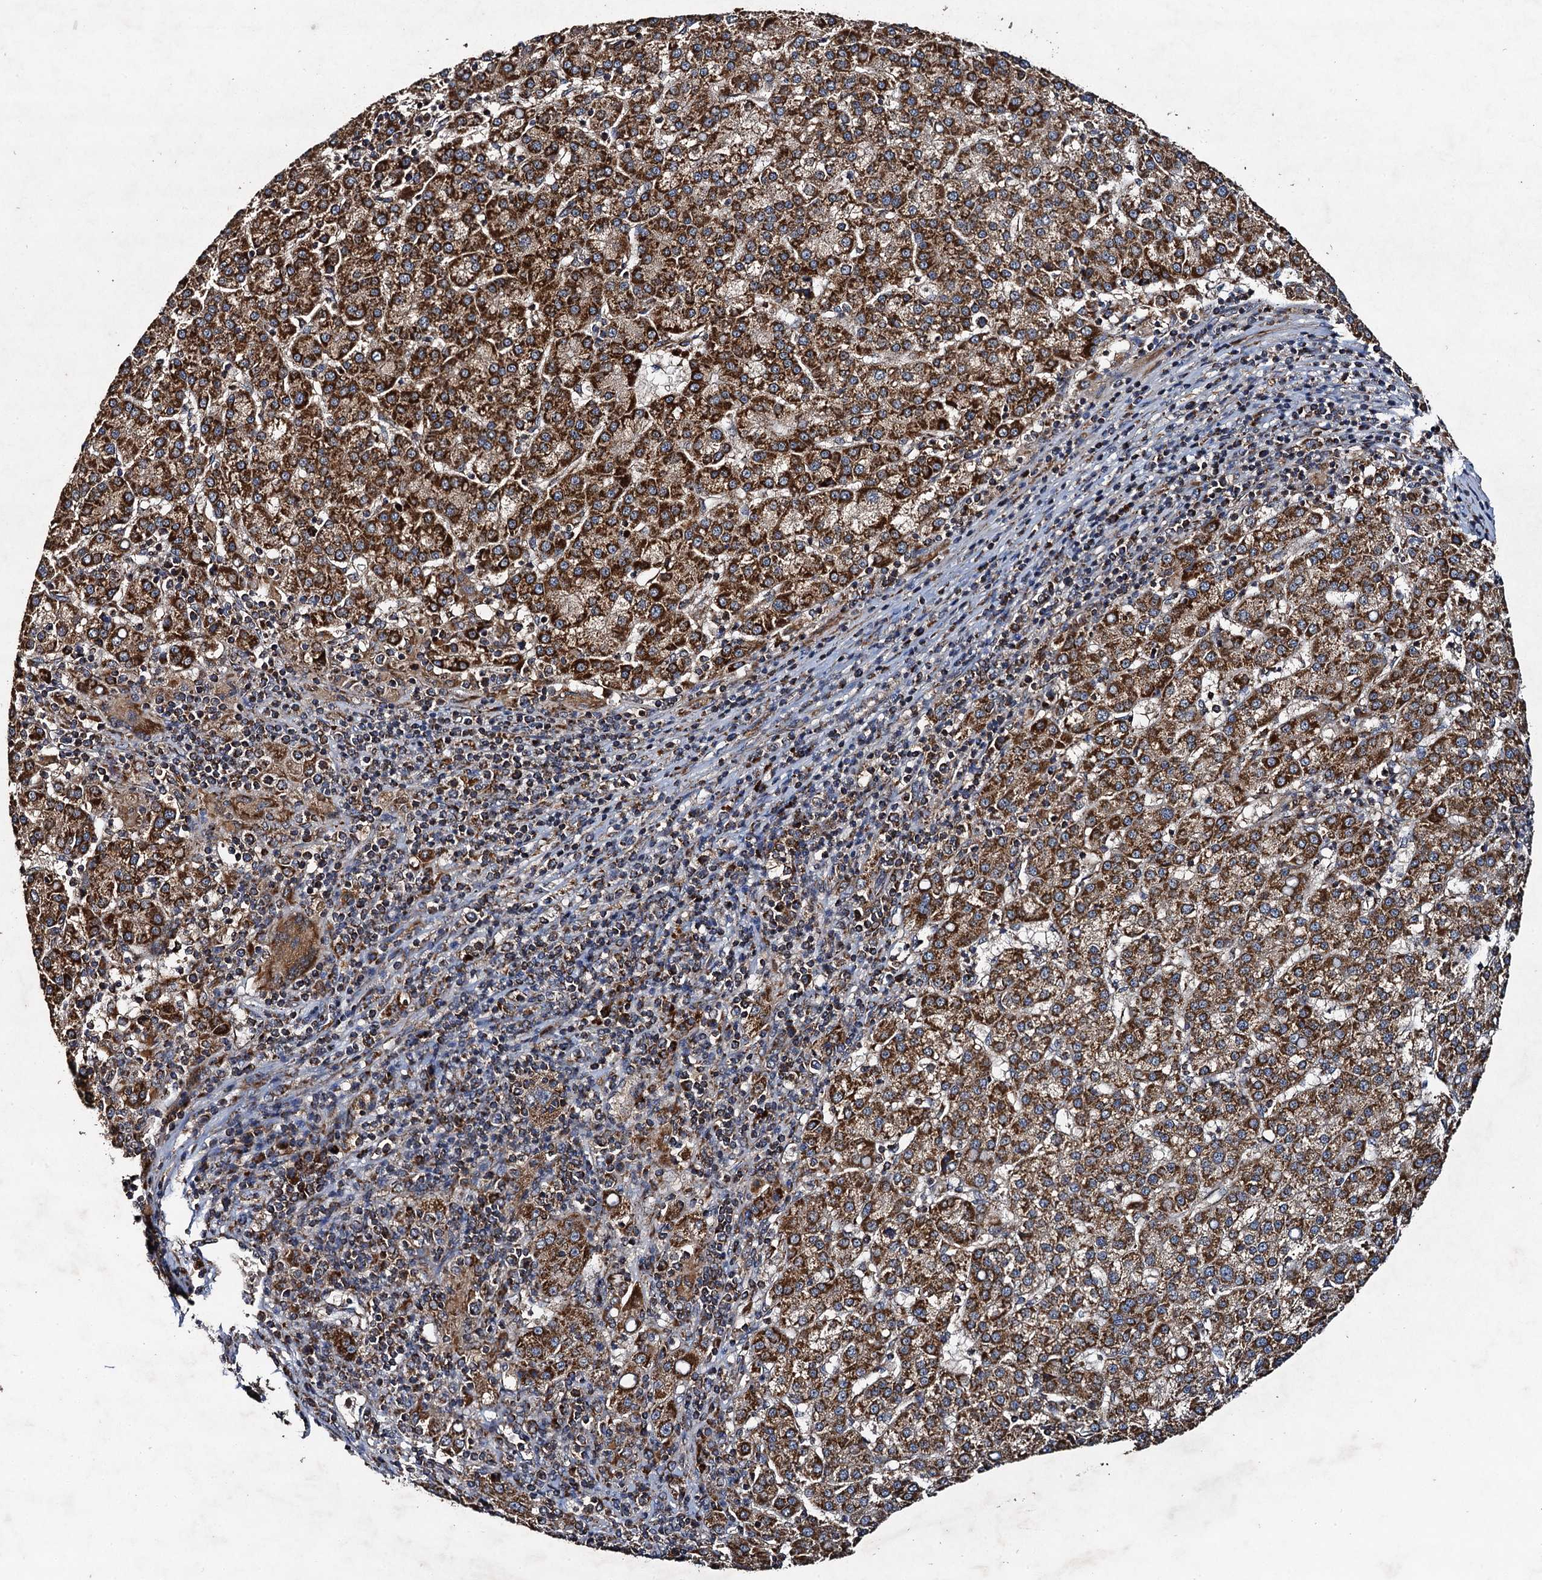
{"staining": {"intensity": "strong", "quantity": ">75%", "location": "cytoplasmic/membranous"}, "tissue": "liver cancer", "cell_type": "Tumor cells", "image_type": "cancer", "snomed": [{"axis": "morphology", "description": "Carcinoma, Hepatocellular, NOS"}, {"axis": "topography", "description": "Liver"}], "caption": "IHC histopathology image of neoplastic tissue: human liver cancer stained using IHC displays high levels of strong protein expression localized specifically in the cytoplasmic/membranous of tumor cells, appearing as a cytoplasmic/membranous brown color.", "gene": "NDUFA13", "patient": {"sex": "female", "age": 58}}